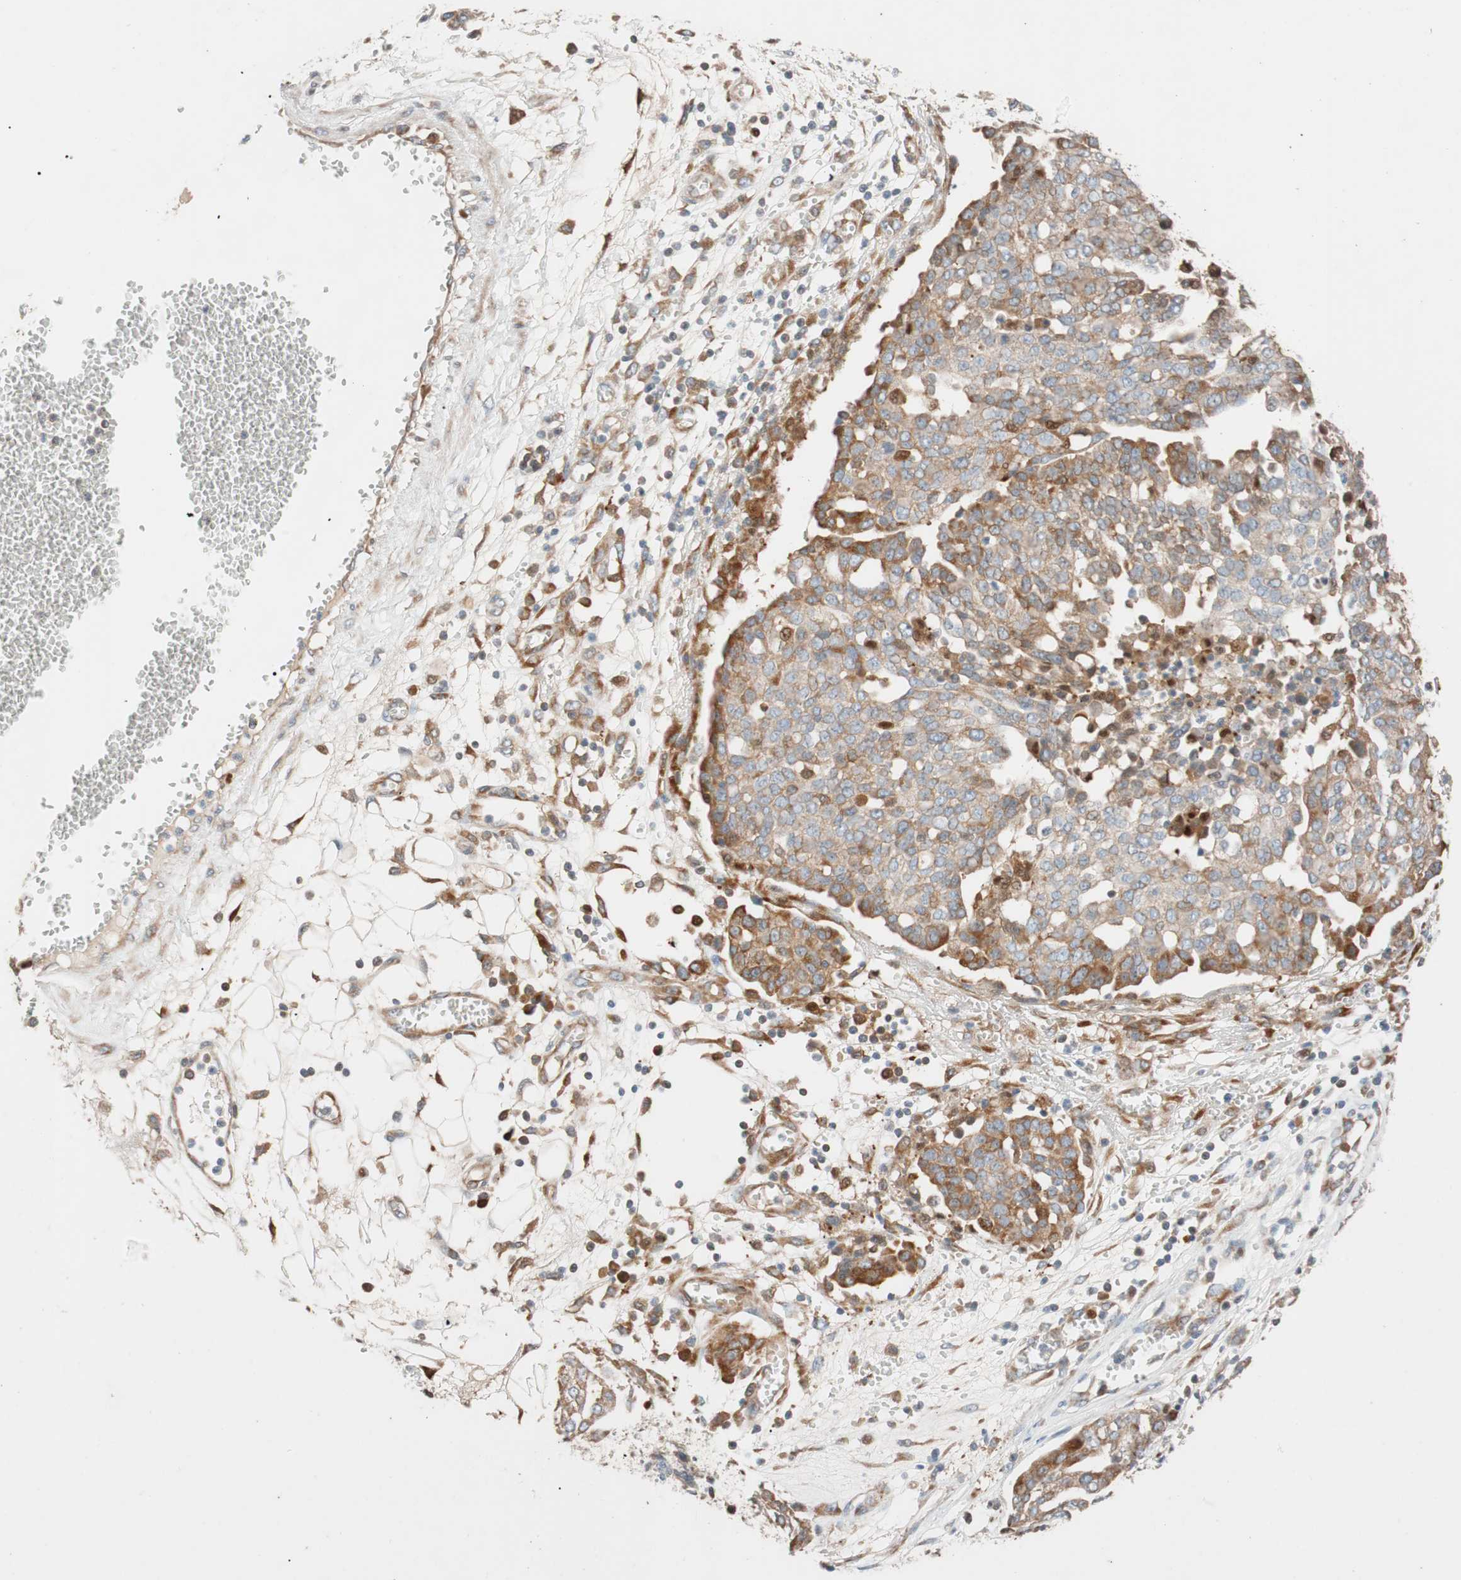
{"staining": {"intensity": "moderate", "quantity": ">75%", "location": "cytoplasmic/membranous"}, "tissue": "ovarian cancer", "cell_type": "Tumor cells", "image_type": "cancer", "snomed": [{"axis": "morphology", "description": "Cystadenocarcinoma, serous, NOS"}, {"axis": "topography", "description": "Soft tissue"}, {"axis": "topography", "description": "Ovary"}], "caption": "Immunohistochemical staining of ovarian serous cystadenocarcinoma shows medium levels of moderate cytoplasmic/membranous protein staining in approximately >75% of tumor cells.", "gene": "FAAH", "patient": {"sex": "female", "age": 57}}